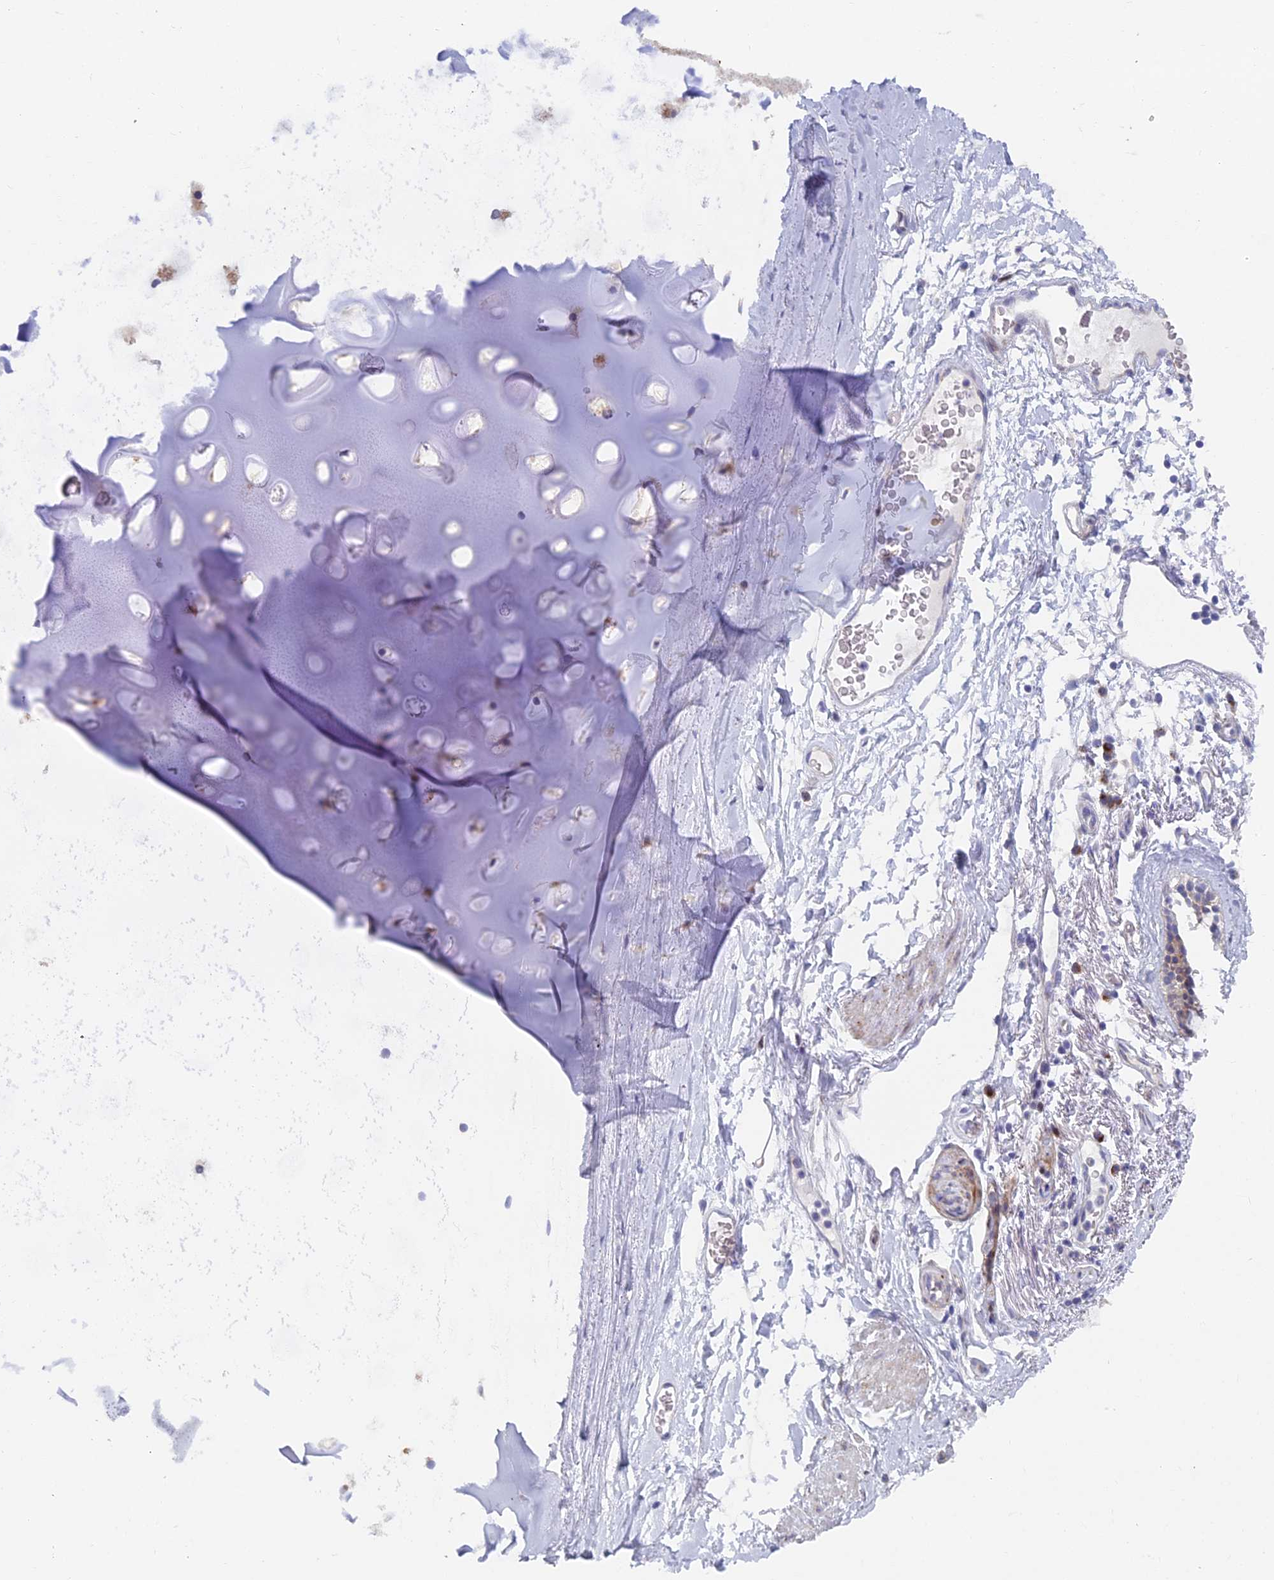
{"staining": {"intensity": "negative", "quantity": "none", "location": "none"}, "tissue": "adipose tissue", "cell_type": "Adipocytes", "image_type": "normal", "snomed": [{"axis": "morphology", "description": "Normal tissue, NOS"}, {"axis": "topography", "description": "Lymph node"}, {"axis": "topography", "description": "Bronchus"}], "caption": "IHC photomicrograph of unremarkable adipose tissue: adipose tissue stained with DAB (3,3'-diaminobenzidine) exhibits no significant protein expression in adipocytes.", "gene": "B9D2", "patient": {"sex": "male", "age": 63}}